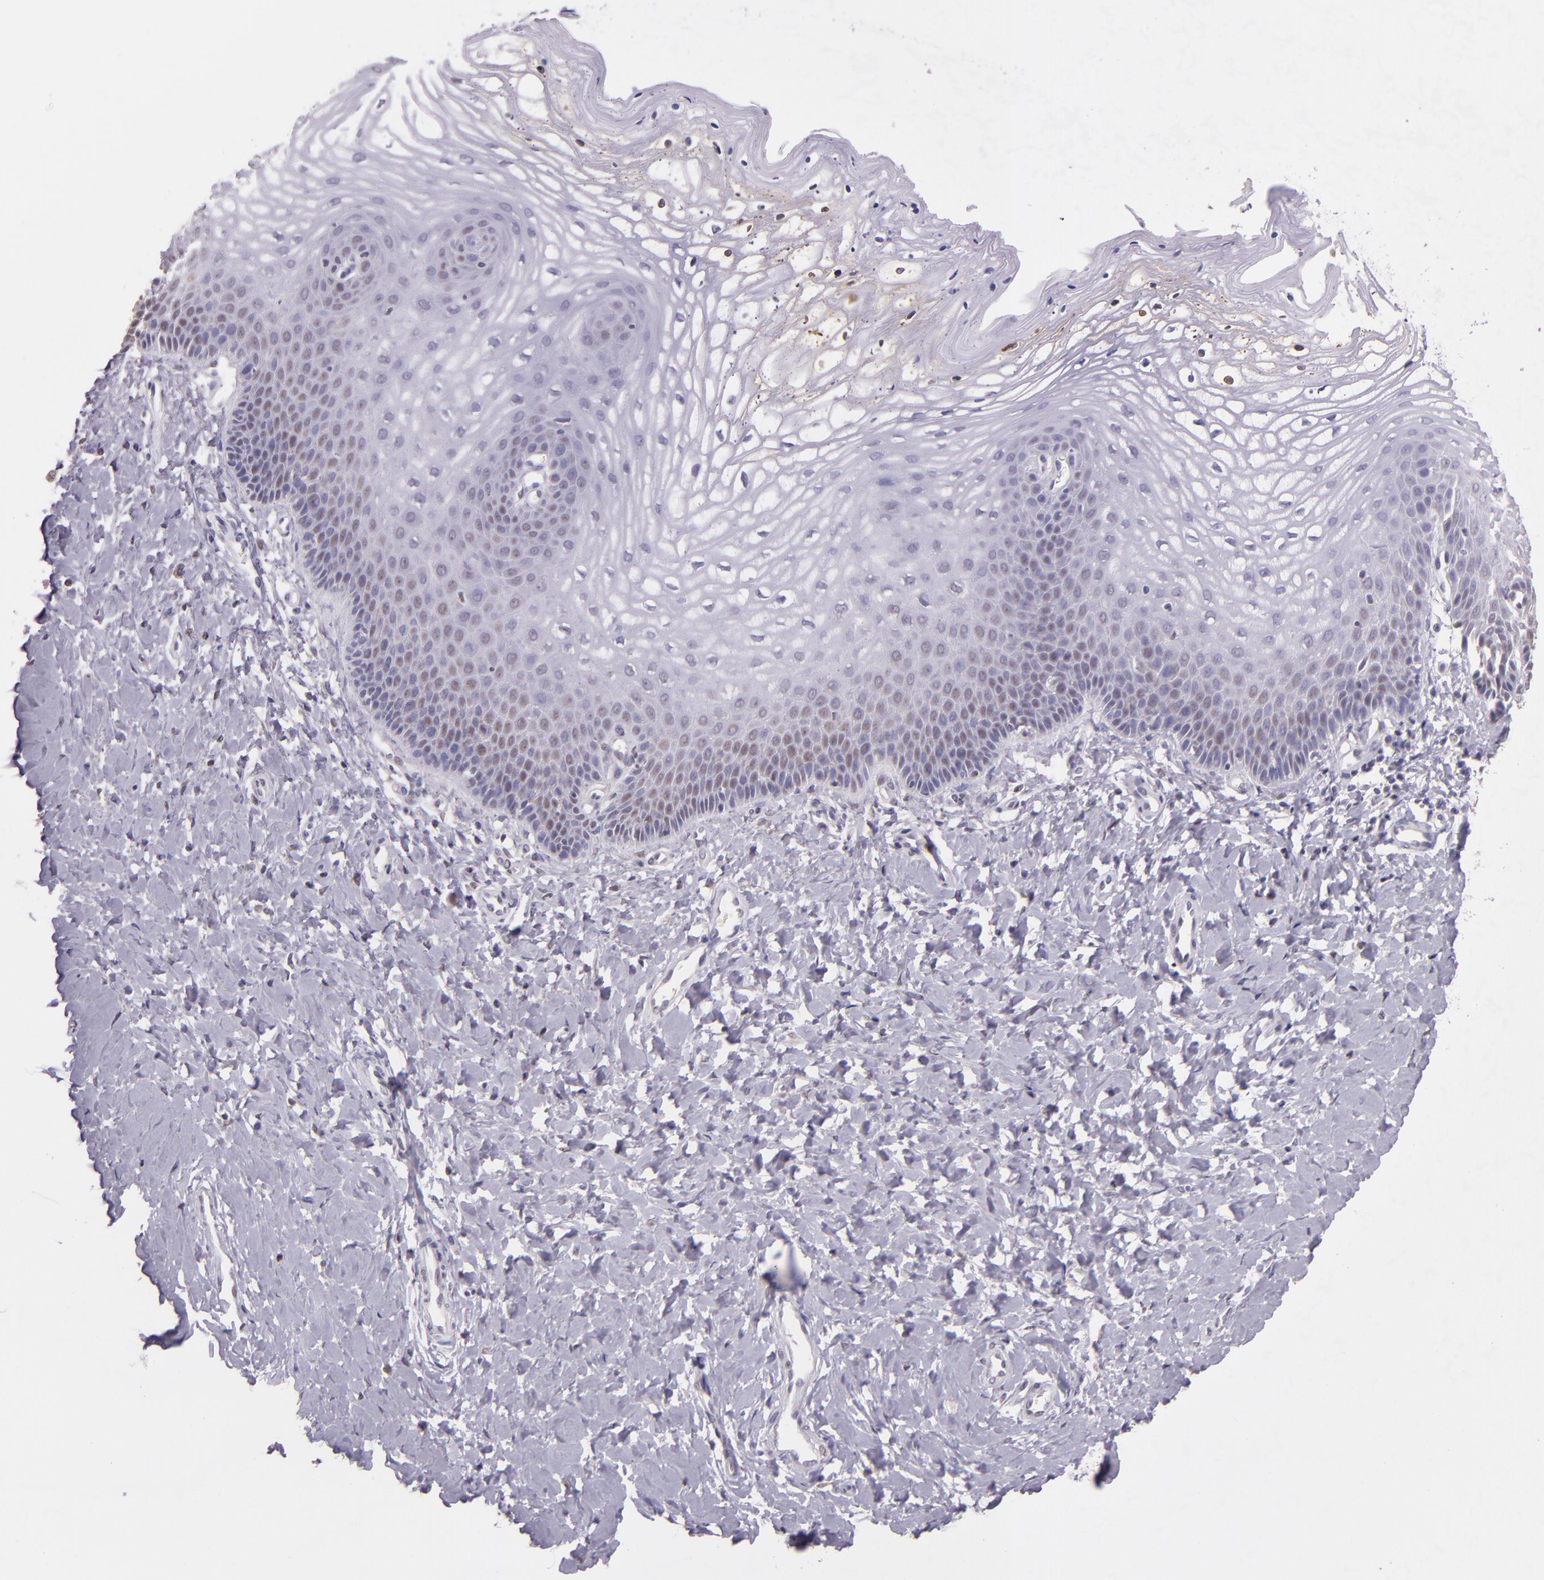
{"staining": {"intensity": "weak", "quantity": "25%-75%", "location": "nuclear"}, "tissue": "vagina", "cell_type": "Squamous epithelial cells", "image_type": "normal", "snomed": [{"axis": "morphology", "description": "Normal tissue, NOS"}, {"axis": "topography", "description": "Vagina"}], "caption": "Human vagina stained with a brown dye shows weak nuclear positive staining in approximately 25%-75% of squamous epithelial cells.", "gene": "HSPA8", "patient": {"sex": "female", "age": 68}}